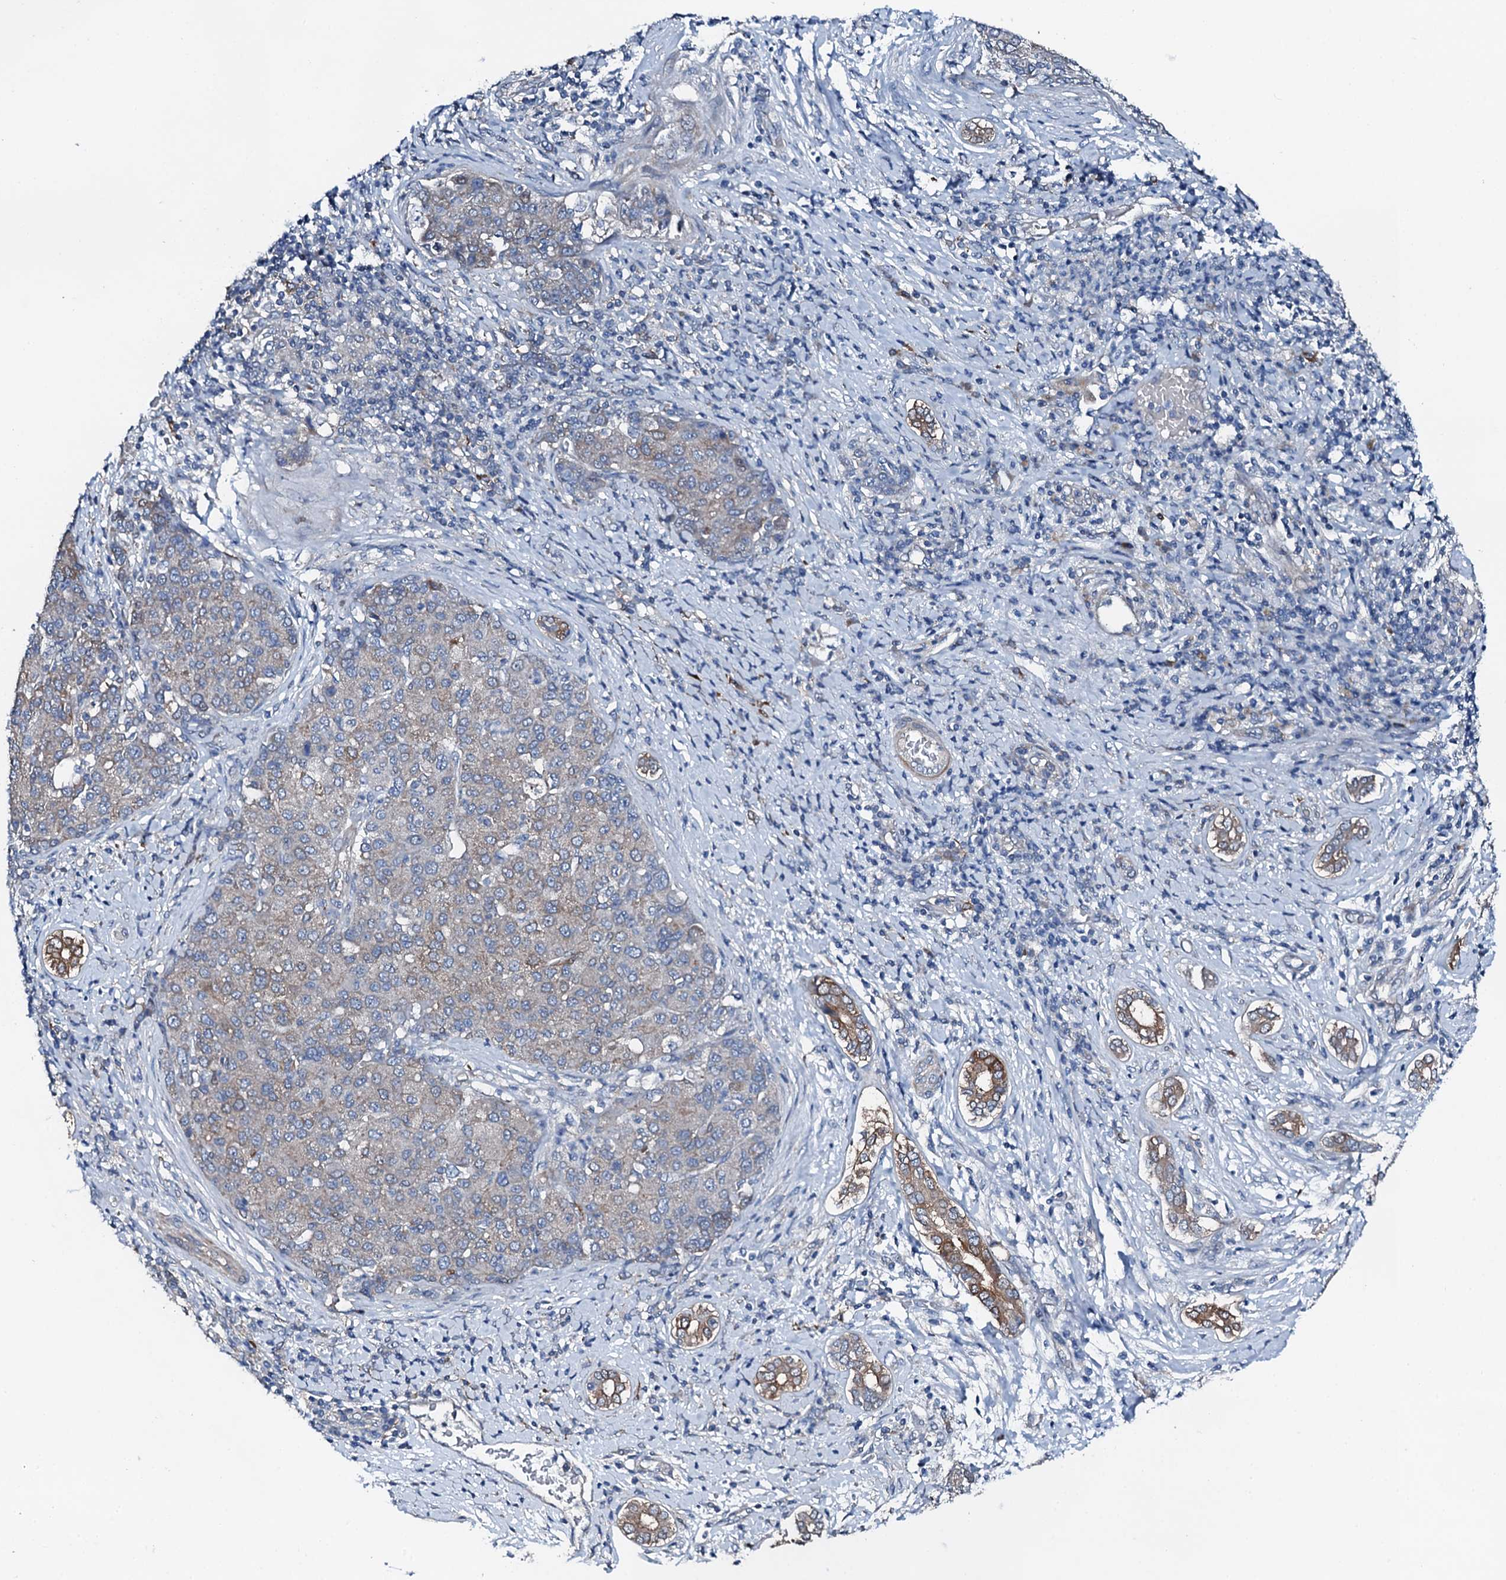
{"staining": {"intensity": "moderate", "quantity": "25%-75%", "location": "cytoplasmic/membranous"}, "tissue": "liver cancer", "cell_type": "Tumor cells", "image_type": "cancer", "snomed": [{"axis": "morphology", "description": "Carcinoma, Hepatocellular, NOS"}, {"axis": "topography", "description": "Liver"}], "caption": "DAB (3,3'-diaminobenzidine) immunohistochemical staining of human liver hepatocellular carcinoma shows moderate cytoplasmic/membranous protein staining in about 25%-75% of tumor cells. The protein is shown in brown color, while the nuclei are stained blue.", "gene": "GFOD2", "patient": {"sex": "male", "age": 65}}